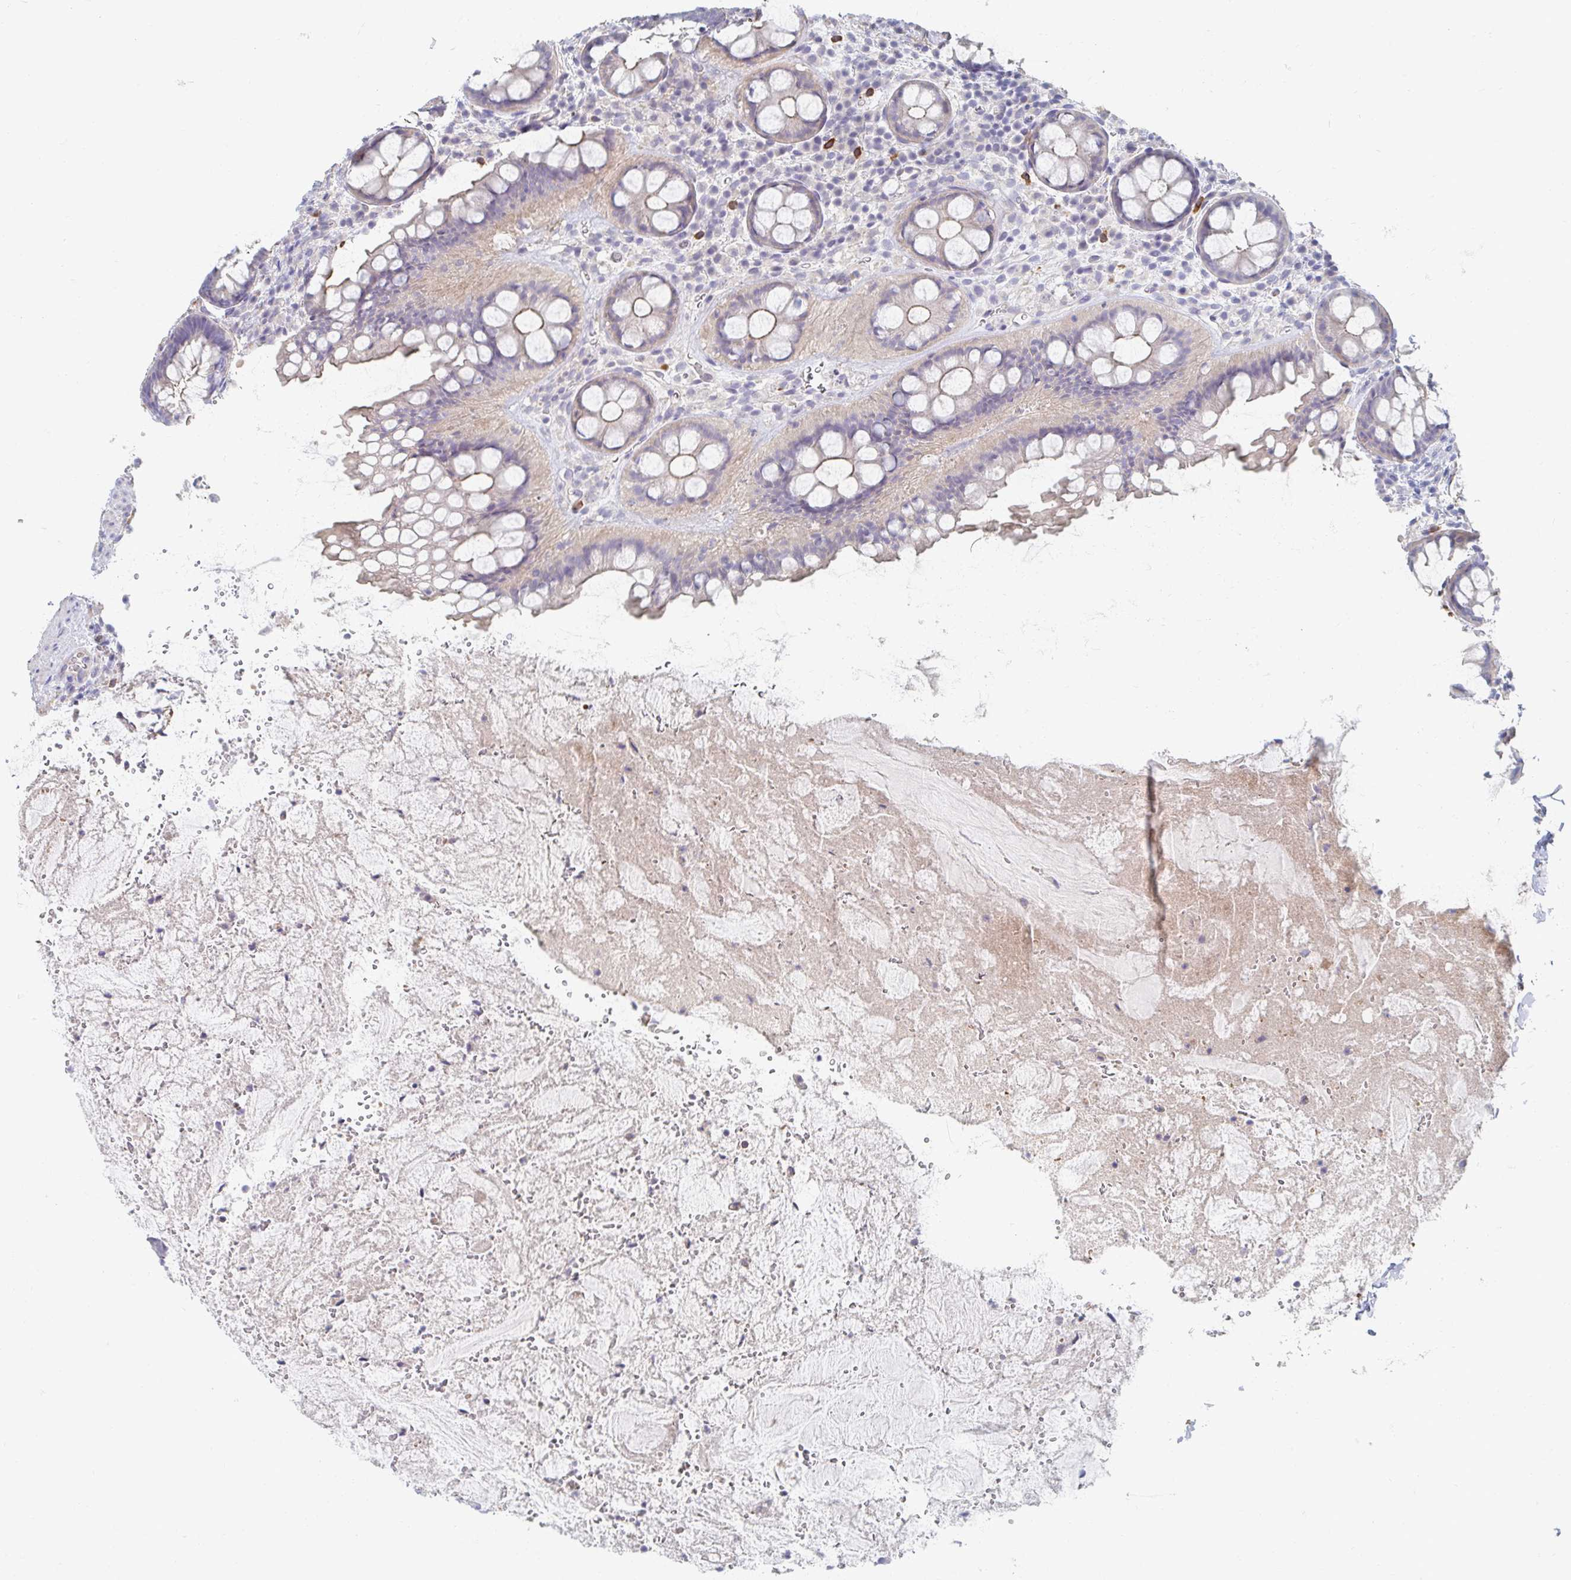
{"staining": {"intensity": "weak", "quantity": "<25%", "location": "cytoplasmic/membranous"}, "tissue": "rectum", "cell_type": "Glandular cells", "image_type": "normal", "snomed": [{"axis": "morphology", "description": "Normal tissue, NOS"}, {"axis": "topography", "description": "Rectum"}], "caption": "DAB immunohistochemical staining of benign rectum displays no significant positivity in glandular cells.", "gene": "MYLK2", "patient": {"sex": "female", "age": 69}}